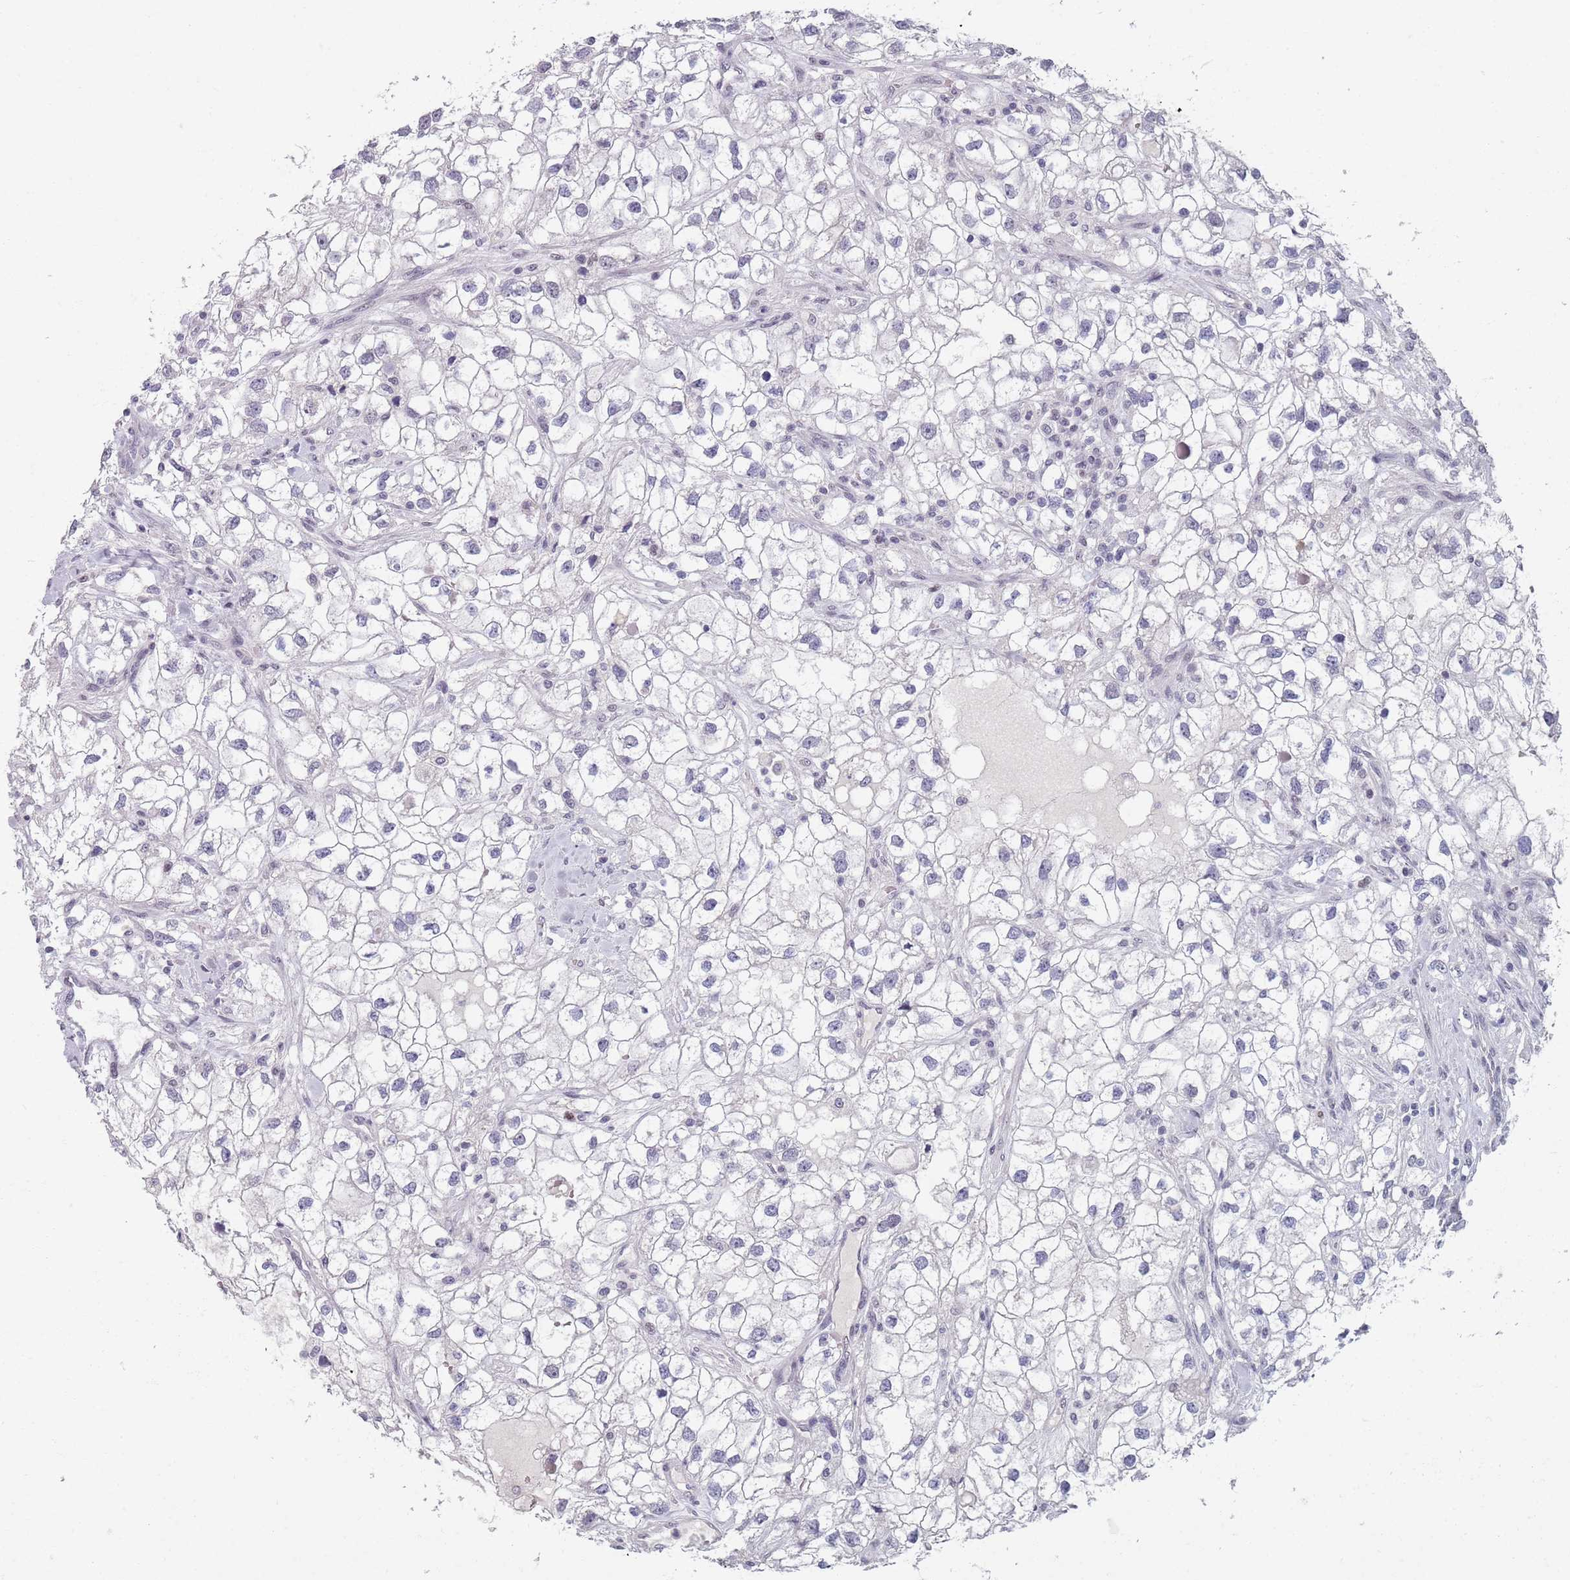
{"staining": {"intensity": "negative", "quantity": "none", "location": "none"}, "tissue": "renal cancer", "cell_type": "Tumor cells", "image_type": "cancer", "snomed": [{"axis": "morphology", "description": "Adenocarcinoma, NOS"}, {"axis": "topography", "description": "Kidney"}], "caption": "IHC of adenocarcinoma (renal) displays no staining in tumor cells.", "gene": "SAMD1", "patient": {"sex": "male", "age": 59}}